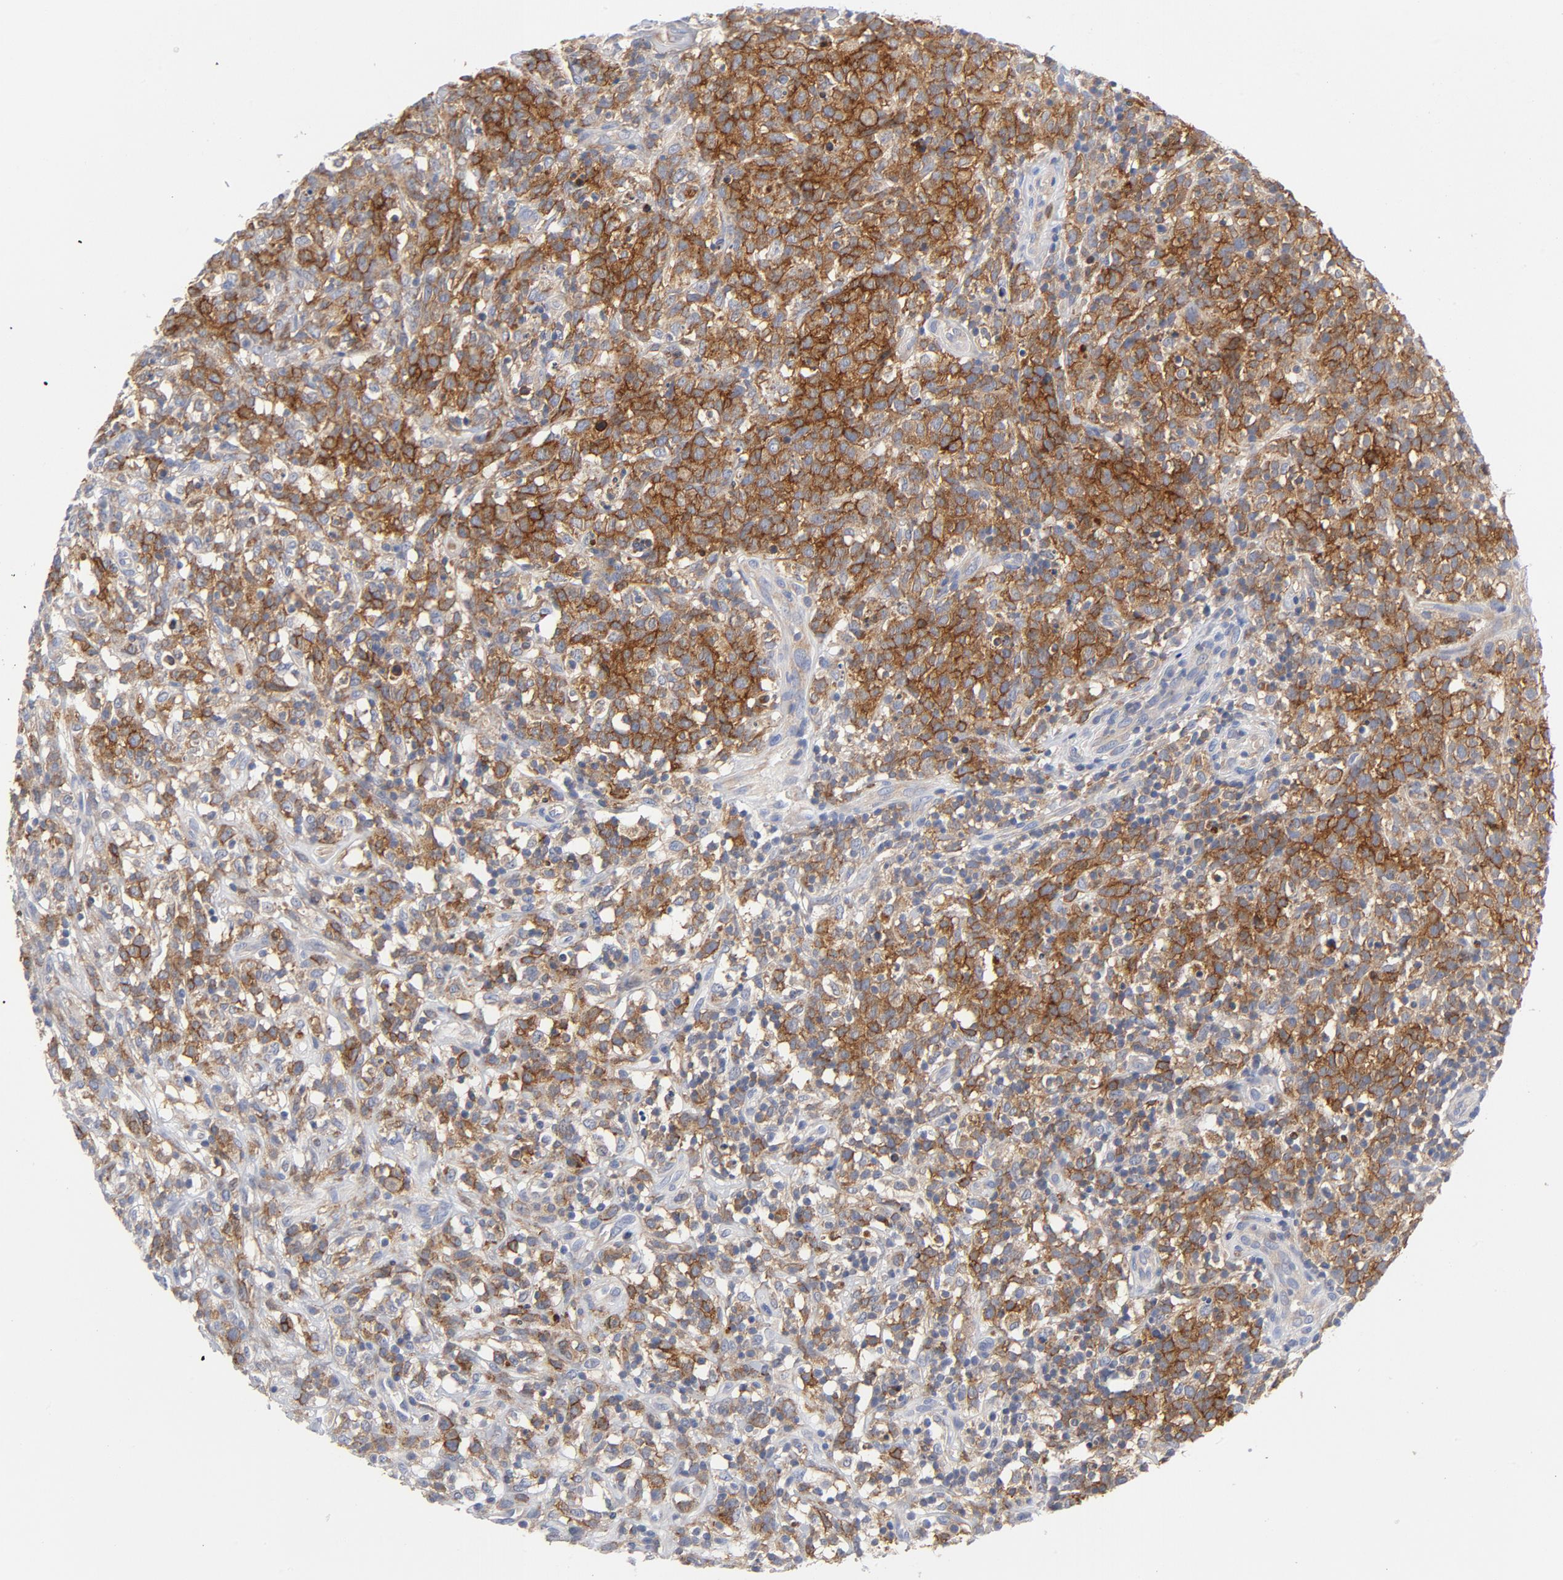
{"staining": {"intensity": "strong", "quantity": "25%-75%", "location": "cytoplasmic/membranous"}, "tissue": "lymphoma", "cell_type": "Tumor cells", "image_type": "cancer", "snomed": [{"axis": "morphology", "description": "Malignant lymphoma, non-Hodgkin's type, High grade"}, {"axis": "topography", "description": "Lymph node"}], "caption": "Immunohistochemistry staining of lymphoma, which demonstrates high levels of strong cytoplasmic/membranous expression in approximately 25%-75% of tumor cells indicating strong cytoplasmic/membranous protein expression. The staining was performed using DAB (3,3'-diaminobenzidine) (brown) for protein detection and nuclei were counterstained in hematoxylin (blue).", "gene": "CD86", "patient": {"sex": "female", "age": 73}}